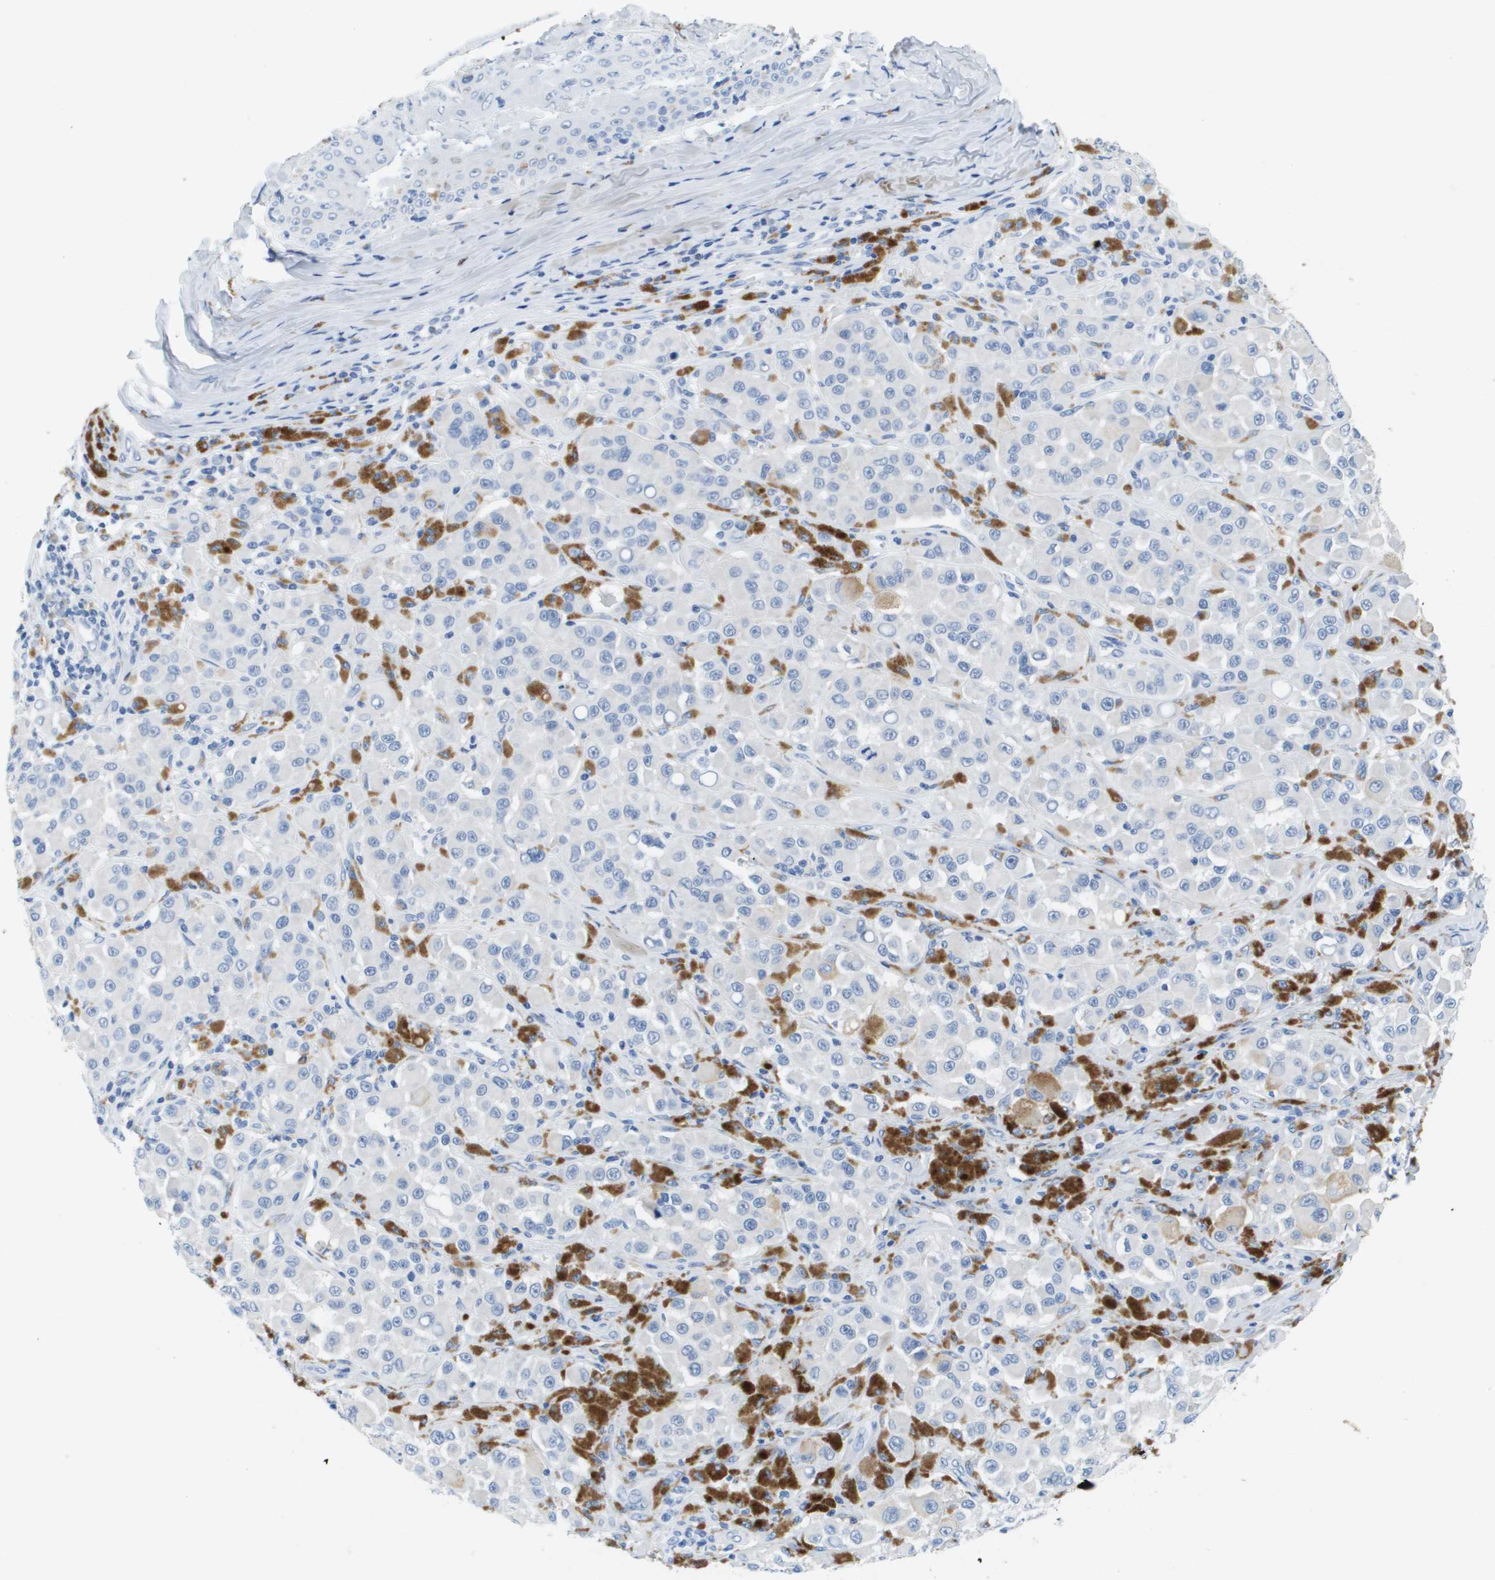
{"staining": {"intensity": "negative", "quantity": "none", "location": "none"}, "tissue": "melanoma", "cell_type": "Tumor cells", "image_type": "cancer", "snomed": [{"axis": "morphology", "description": "Malignant melanoma, NOS"}, {"axis": "topography", "description": "Skin"}], "caption": "IHC of melanoma displays no positivity in tumor cells.", "gene": "MS4A1", "patient": {"sex": "male", "age": 84}}